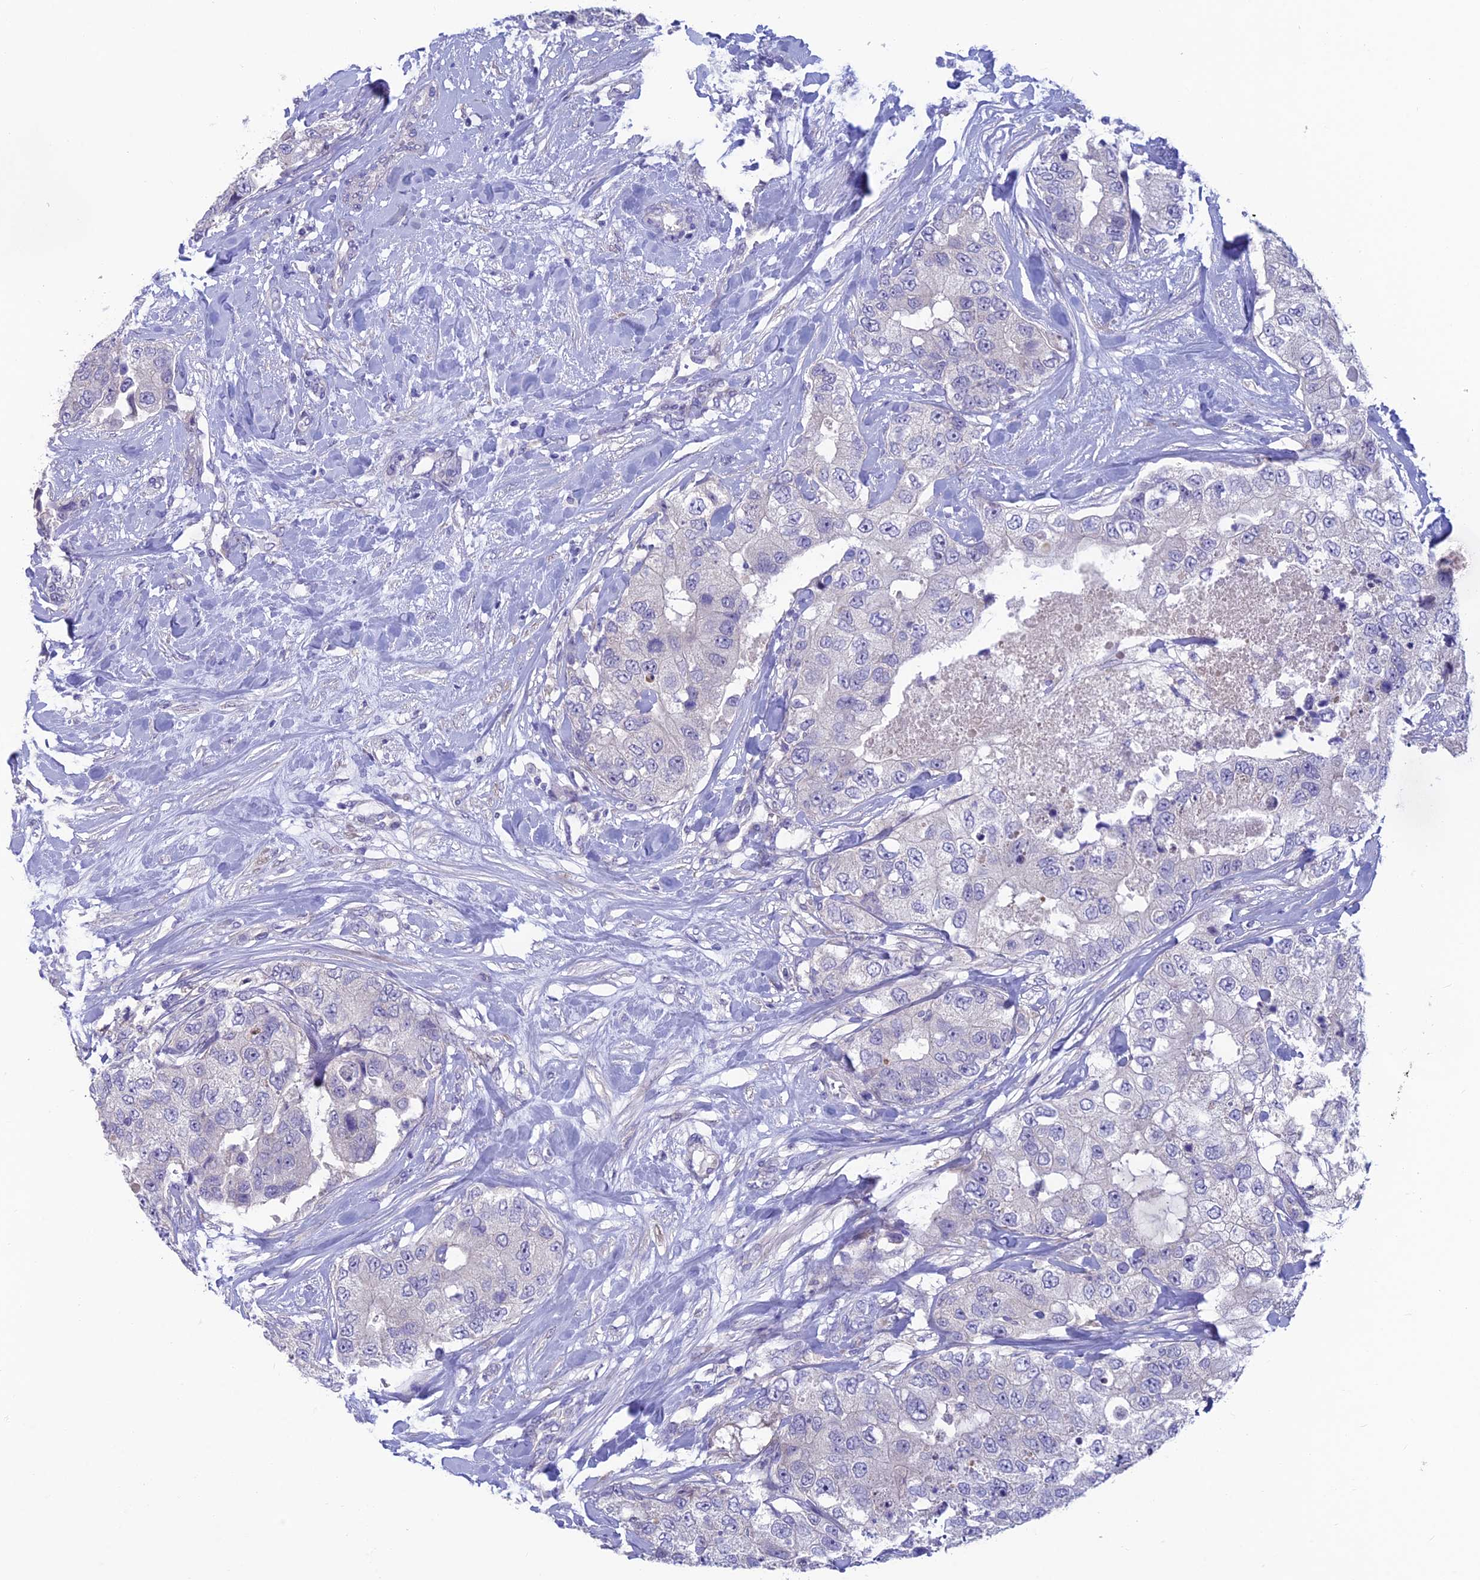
{"staining": {"intensity": "negative", "quantity": "none", "location": "none"}, "tissue": "breast cancer", "cell_type": "Tumor cells", "image_type": "cancer", "snomed": [{"axis": "morphology", "description": "Duct carcinoma"}, {"axis": "topography", "description": "Breast"}], "caption": "High magnification brightfield microscopy of breast infiltrating ductal carcinoma stained with DAB (brown) and counterstained with hematoxylin (blue): tumor cells show no significant staining.", "gene": "XPO7", "patient": {"sex": "female", "age": 62}}